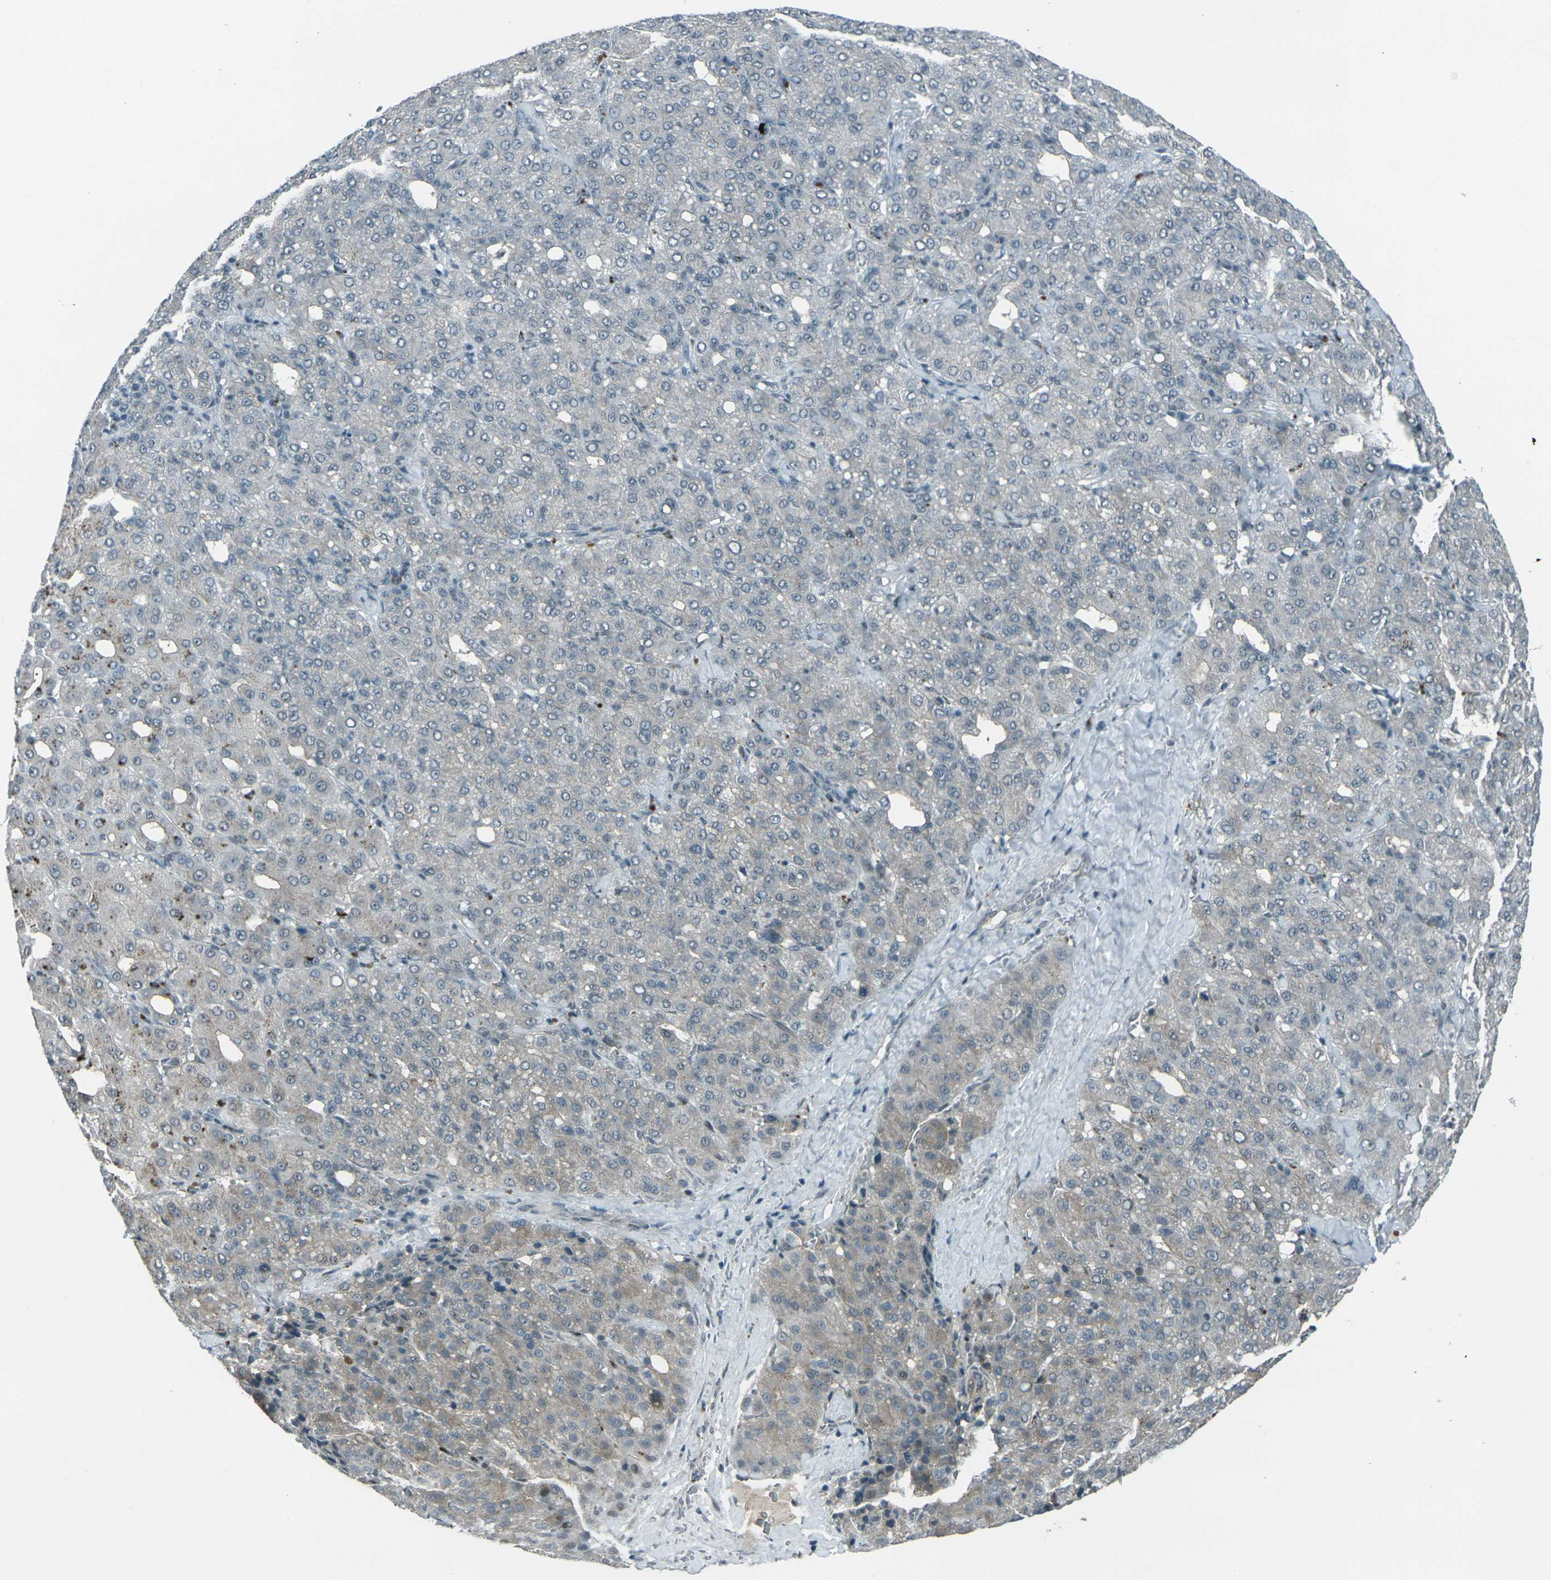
{"staining": {"intensity": "weak", "quantity": "<25%", "location": "cytoplasmic/membranous"}, "tissue": "liver cancer", "cell_type": "Tumor cells", "image_type": "cancer", "snomed": [{"axis": "morphology", "description": "Carcinoma, Hepatocellular, NOS"}, {"axis": "topography", "description": "Liver"}], "caption": "IHC of human liver cancer (hepatocellular carcinoma) demonstrates no positivity in tumor cells.", "gene": "GPR19", "patient": {"sex": "male", "age": 65}}